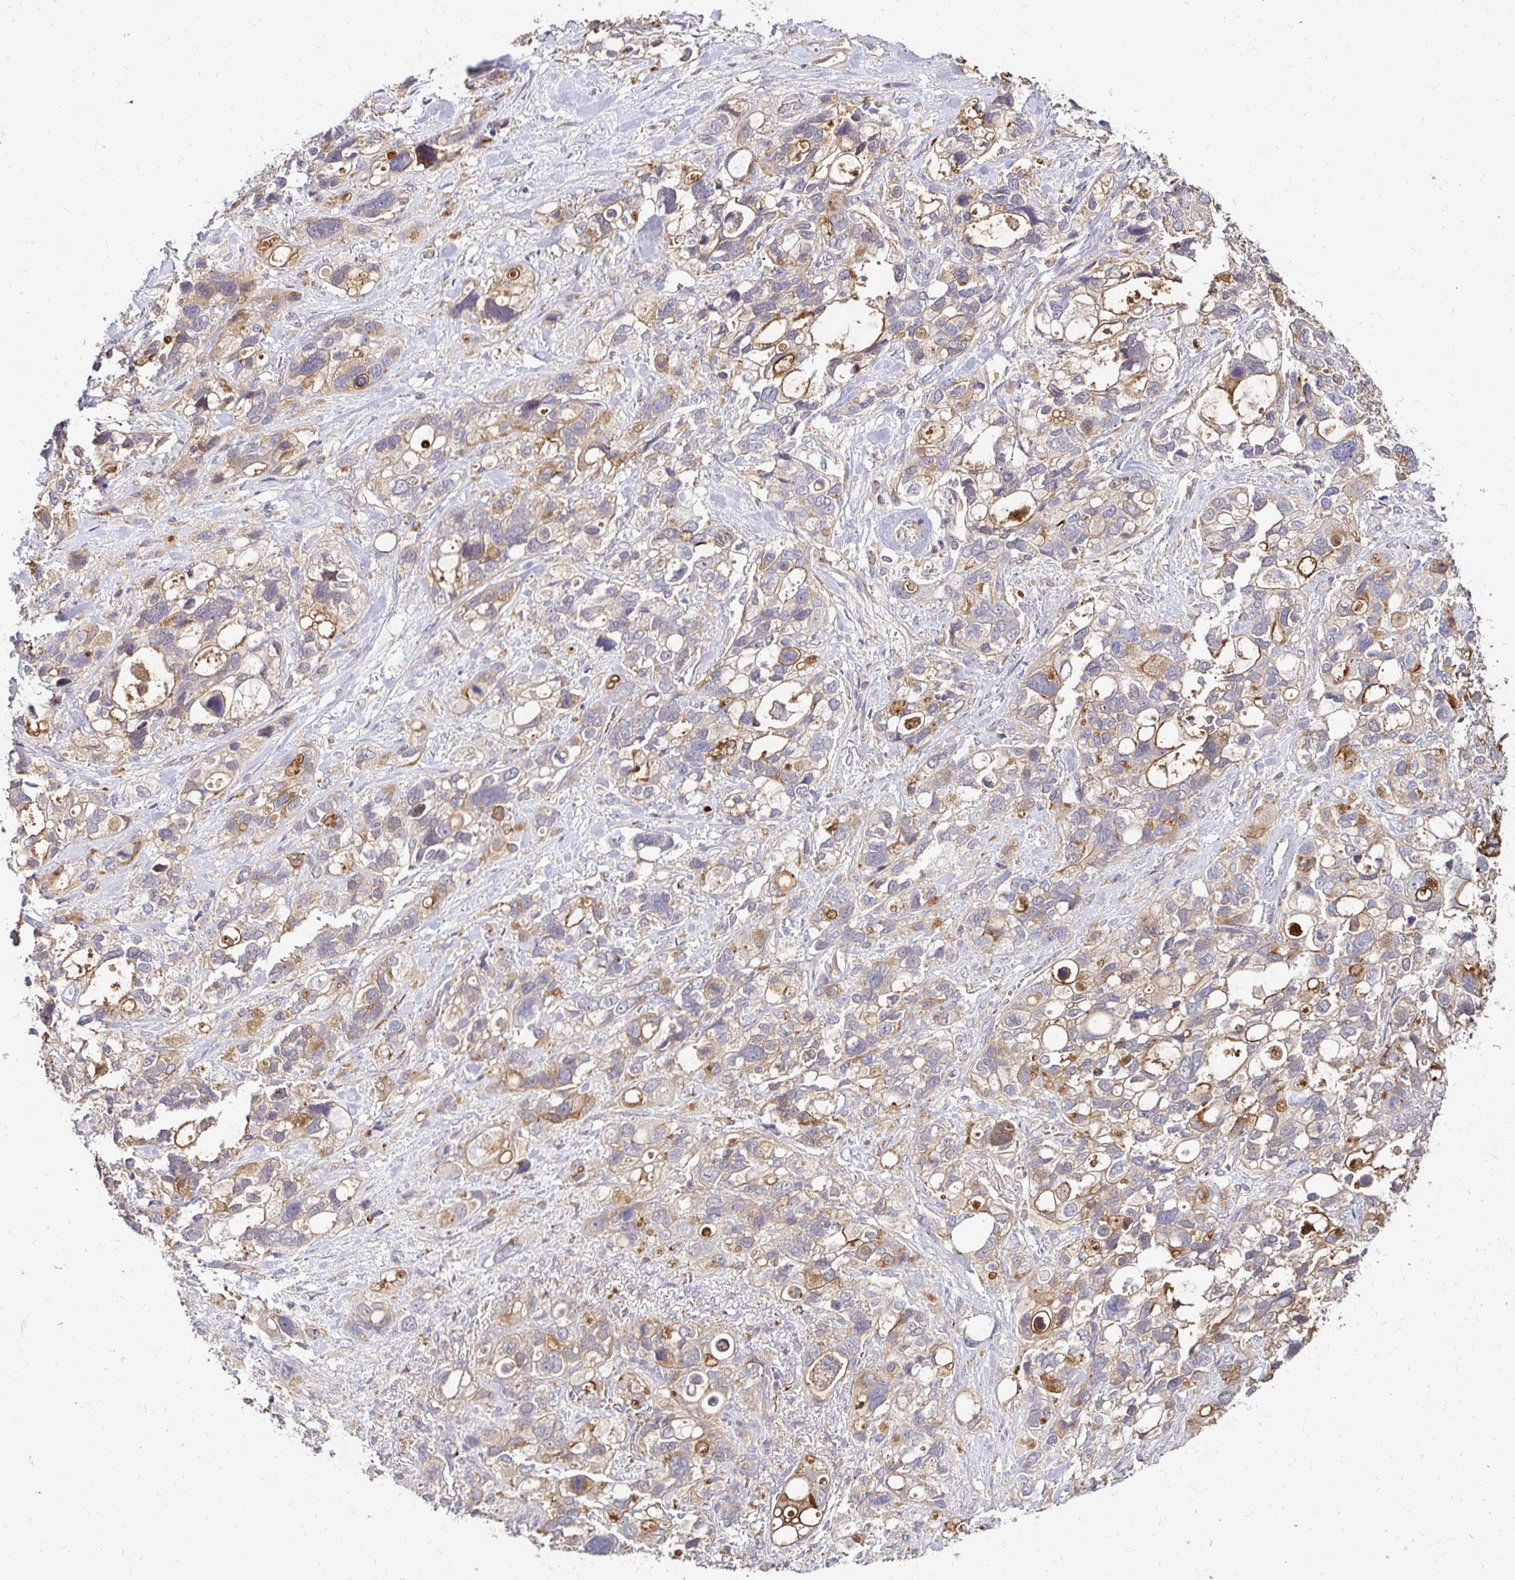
{"staining": {"intensity": "weak", "quantity": "25%-75%", "location": "cytoplasmic/membranous"}, "tissue": "stomach cancer", "cell_type": "Tumor cells", "image_type": "cancer", "snomed": [{"axis": "morphology", "description": "Adenocarcinoma, NOS"}, {"axis": "topography", "description": "Stomach, upper"}], "caption": "The immunohistochemical stain highlights weak cytoplasmic/membranous staining in tumor cells of stomach cancer tissue. The staining was performed using DAB to visualize the protein expression in brown, while the nuclei were stained in blue with hematoxylin (Magnification: 20x).", "gene": "IDUA", "patient": {"sex": "female", "age": 81}}